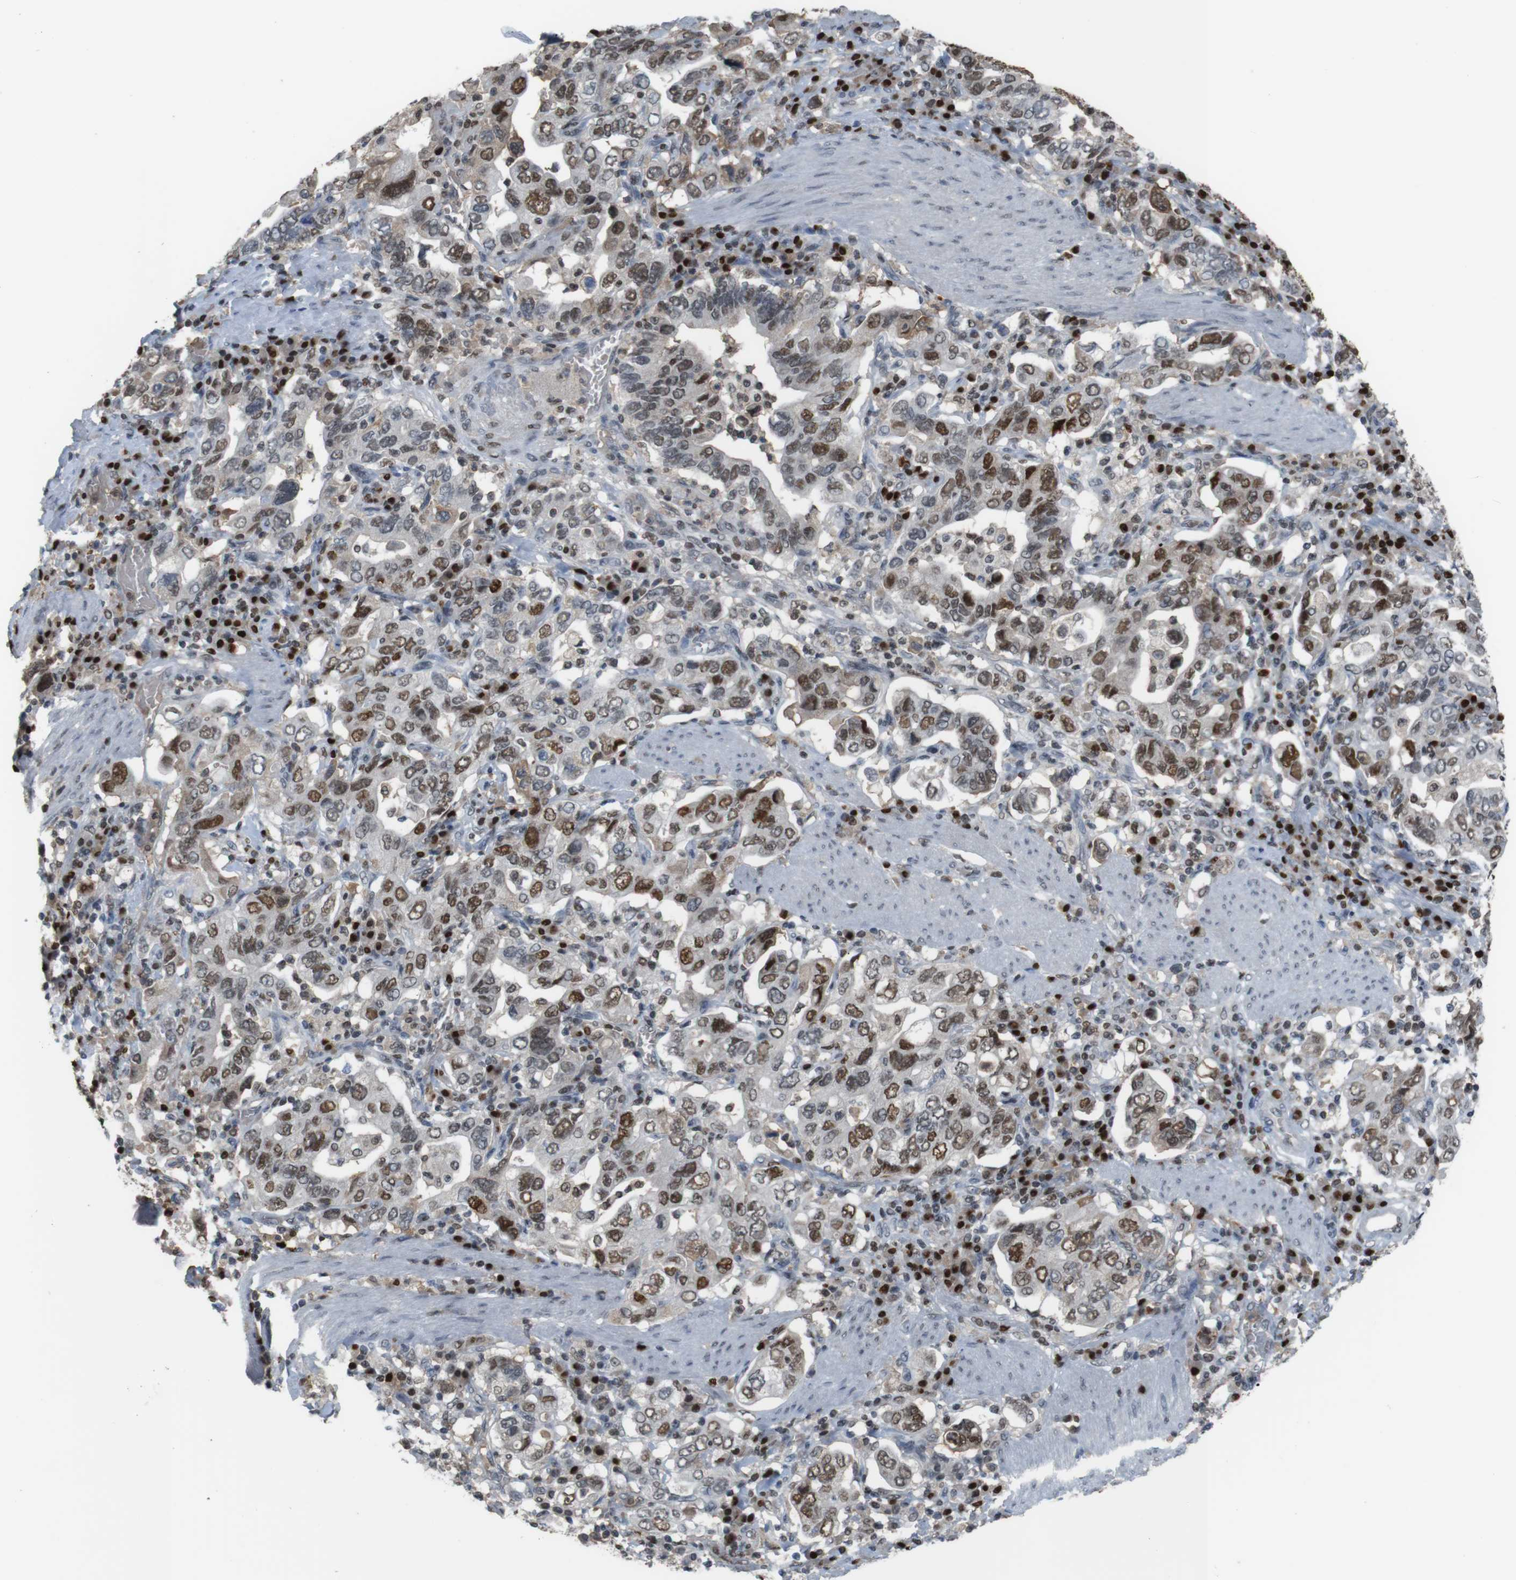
{"staining": {"intensity": "moderate", "quantity": ">75%", "location": "nuclear"}, "tissue": "stomach cancer", "cell_type": "Tumor cells", "image_type": "cancer", "snomed": [{"axis": "morphology", "description": "Adenocarcinoma, NOS"}, {"axis": "topography", "description": "Stomach, upper"}], "caption": "Stomach adenocarcinoma stained with DAB IHC exhibits medium levels of moderate nuclear staining in approximately >75% of tumor cells.", "gene": "SUB1", "patient": {"sex": "male", "age": 62}}